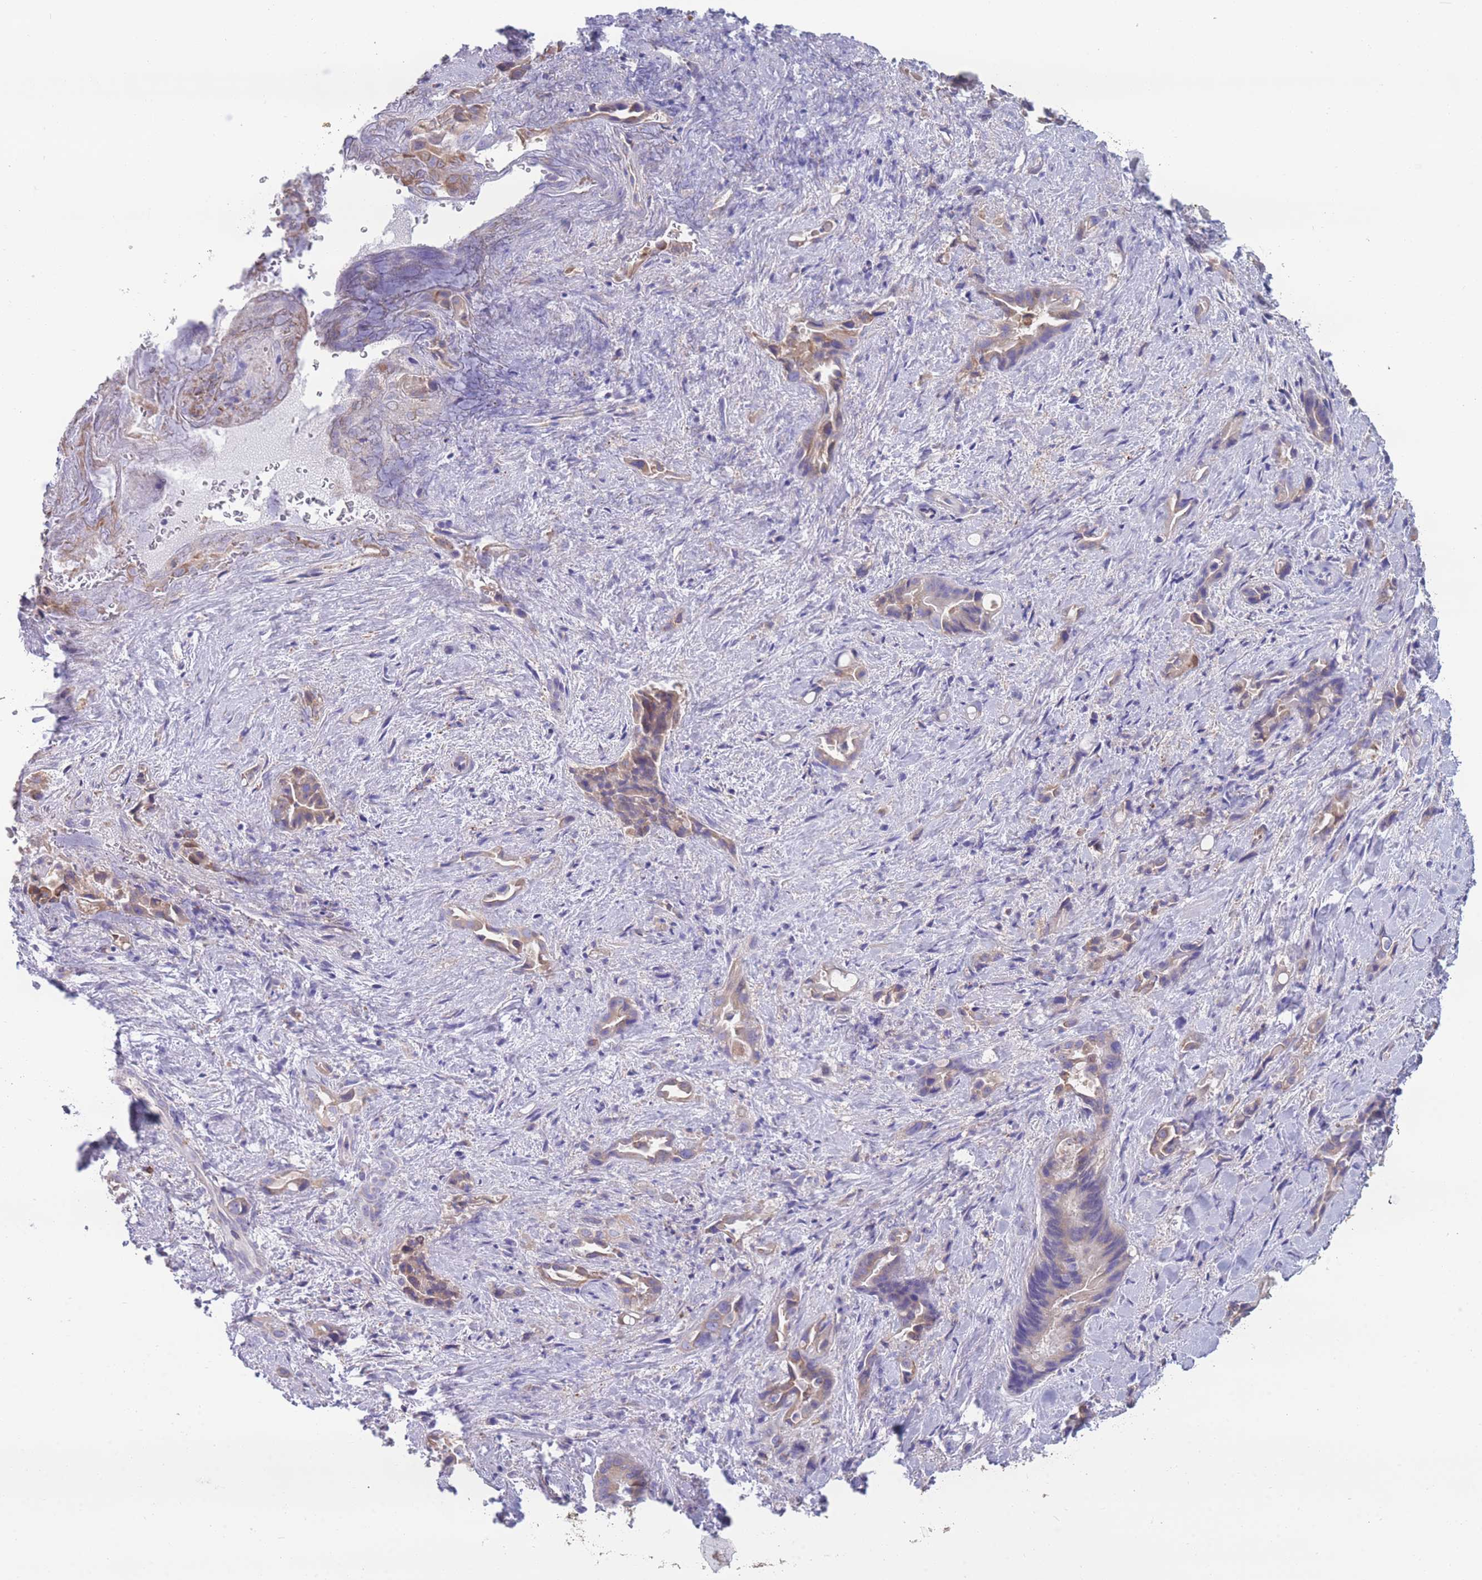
{"staining": {"intensity": "weak", "quantity": "25%-75%", "location": "cytoplasmic/membranous"}, "tissue": "liver cancer", "cell_type": "Tumor cells", "image_type": "cancer", "snomed": [{"axis": "morphology", "description": "Cholangiocarcinoma"}, {"axis": "topography", "description": "Liver"}], "caption": "Cholangiocarcinoma (liver) was stained to show a protein in brown. There is low levels of weak cytoplasmic/membranous expression in about 25%-75% of tumor cells.", "gene": "XKR8", "patient": {"sex": "female", "age": 68}}